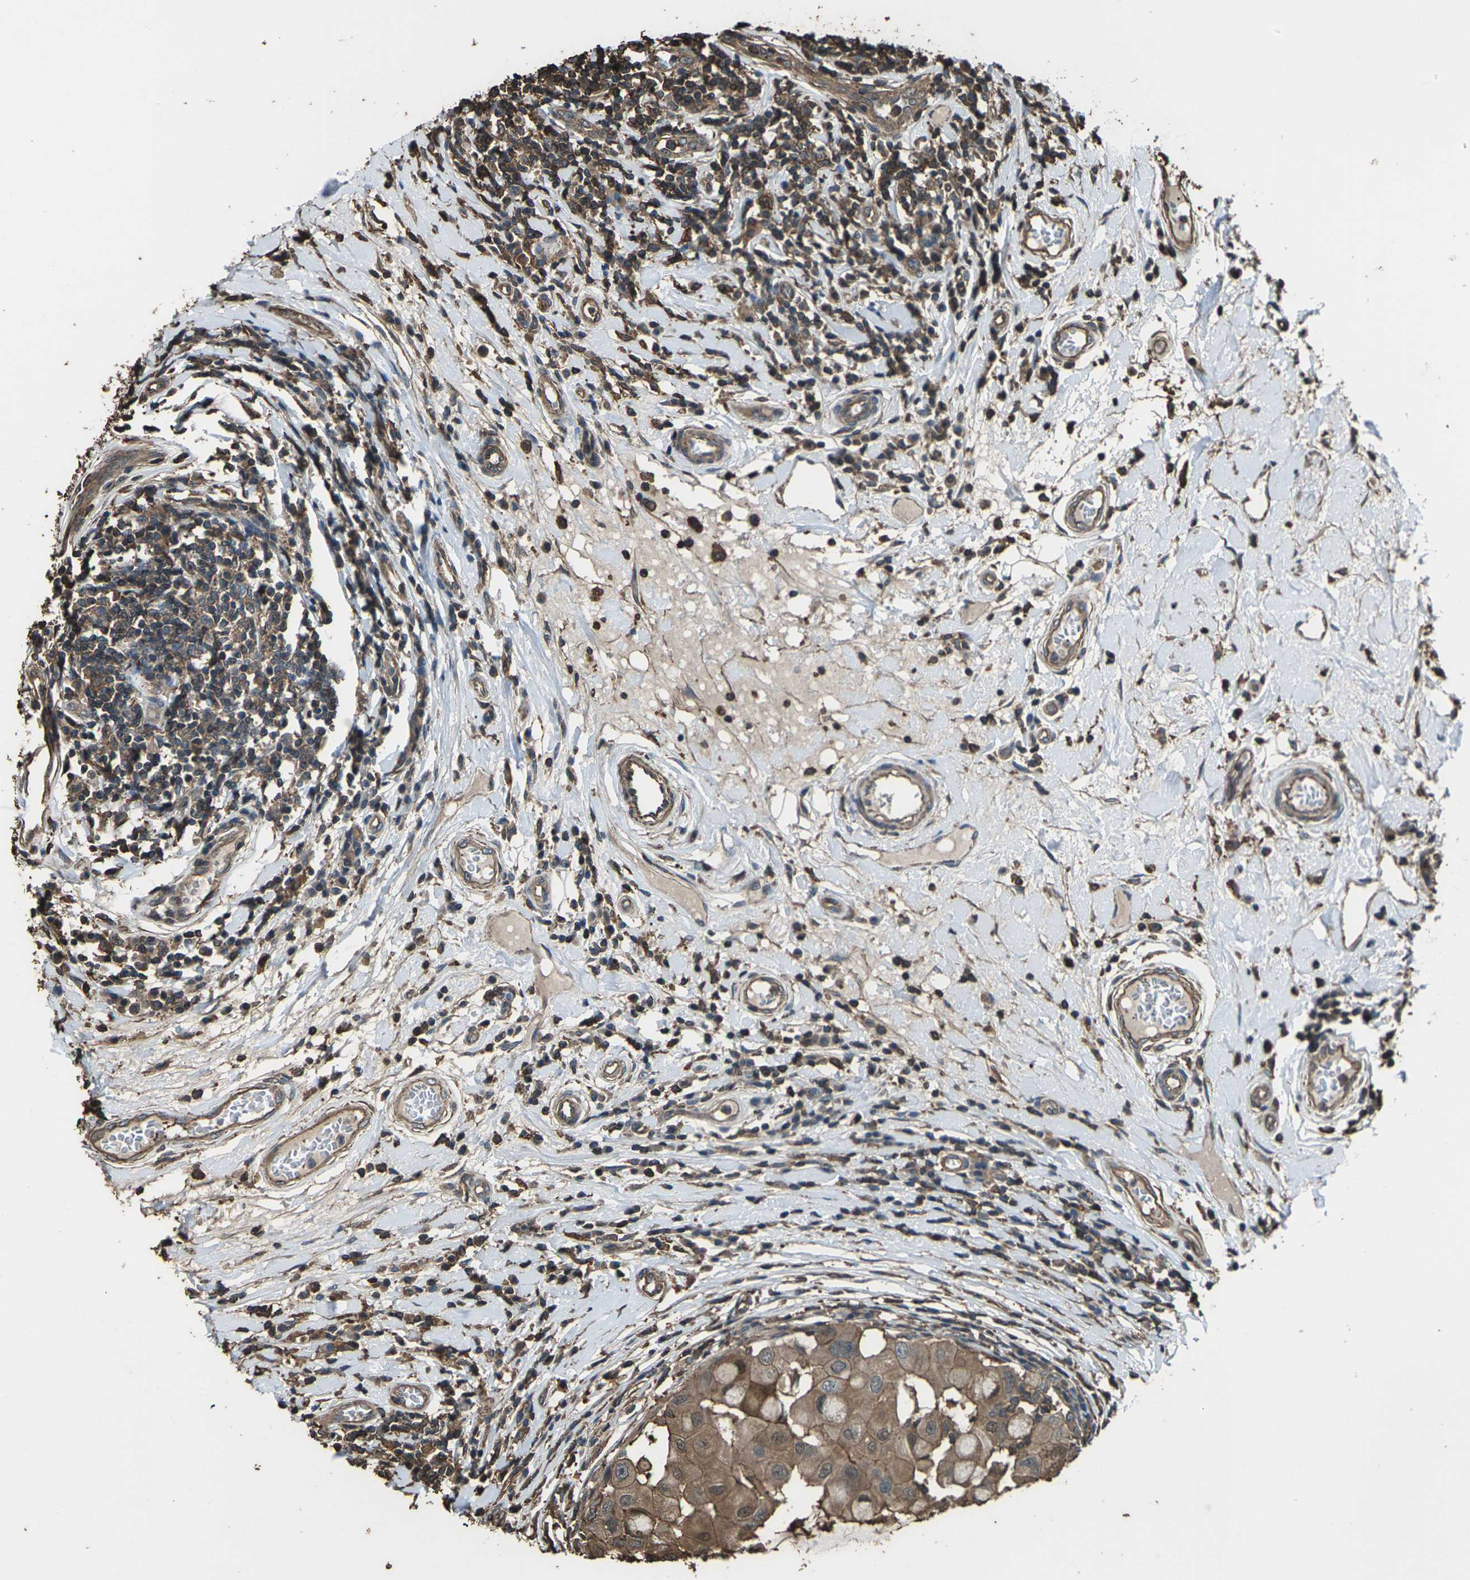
{"staining": {"intensity": "moderate", "quantity": ">75%", "location": "cytoplasmic/membranous"}, "tissue": "breast cancer", "cell_type": "Tumor cells", "image_type": "cancer", "snomed": [{"axis": "morphology", "description": "Duct carcinoma"}, {"axis": "topography", "description": "Breast"}], "caption": "IHC (DAB (3,3'-diaminobenzidine)) staining of breast cancer displays moderate cytoplasmic/membranous protein positivity in approximately >75% of tumor cells.", "gene": "DHPS", "patient": {"sex": "female", "age": 27}}